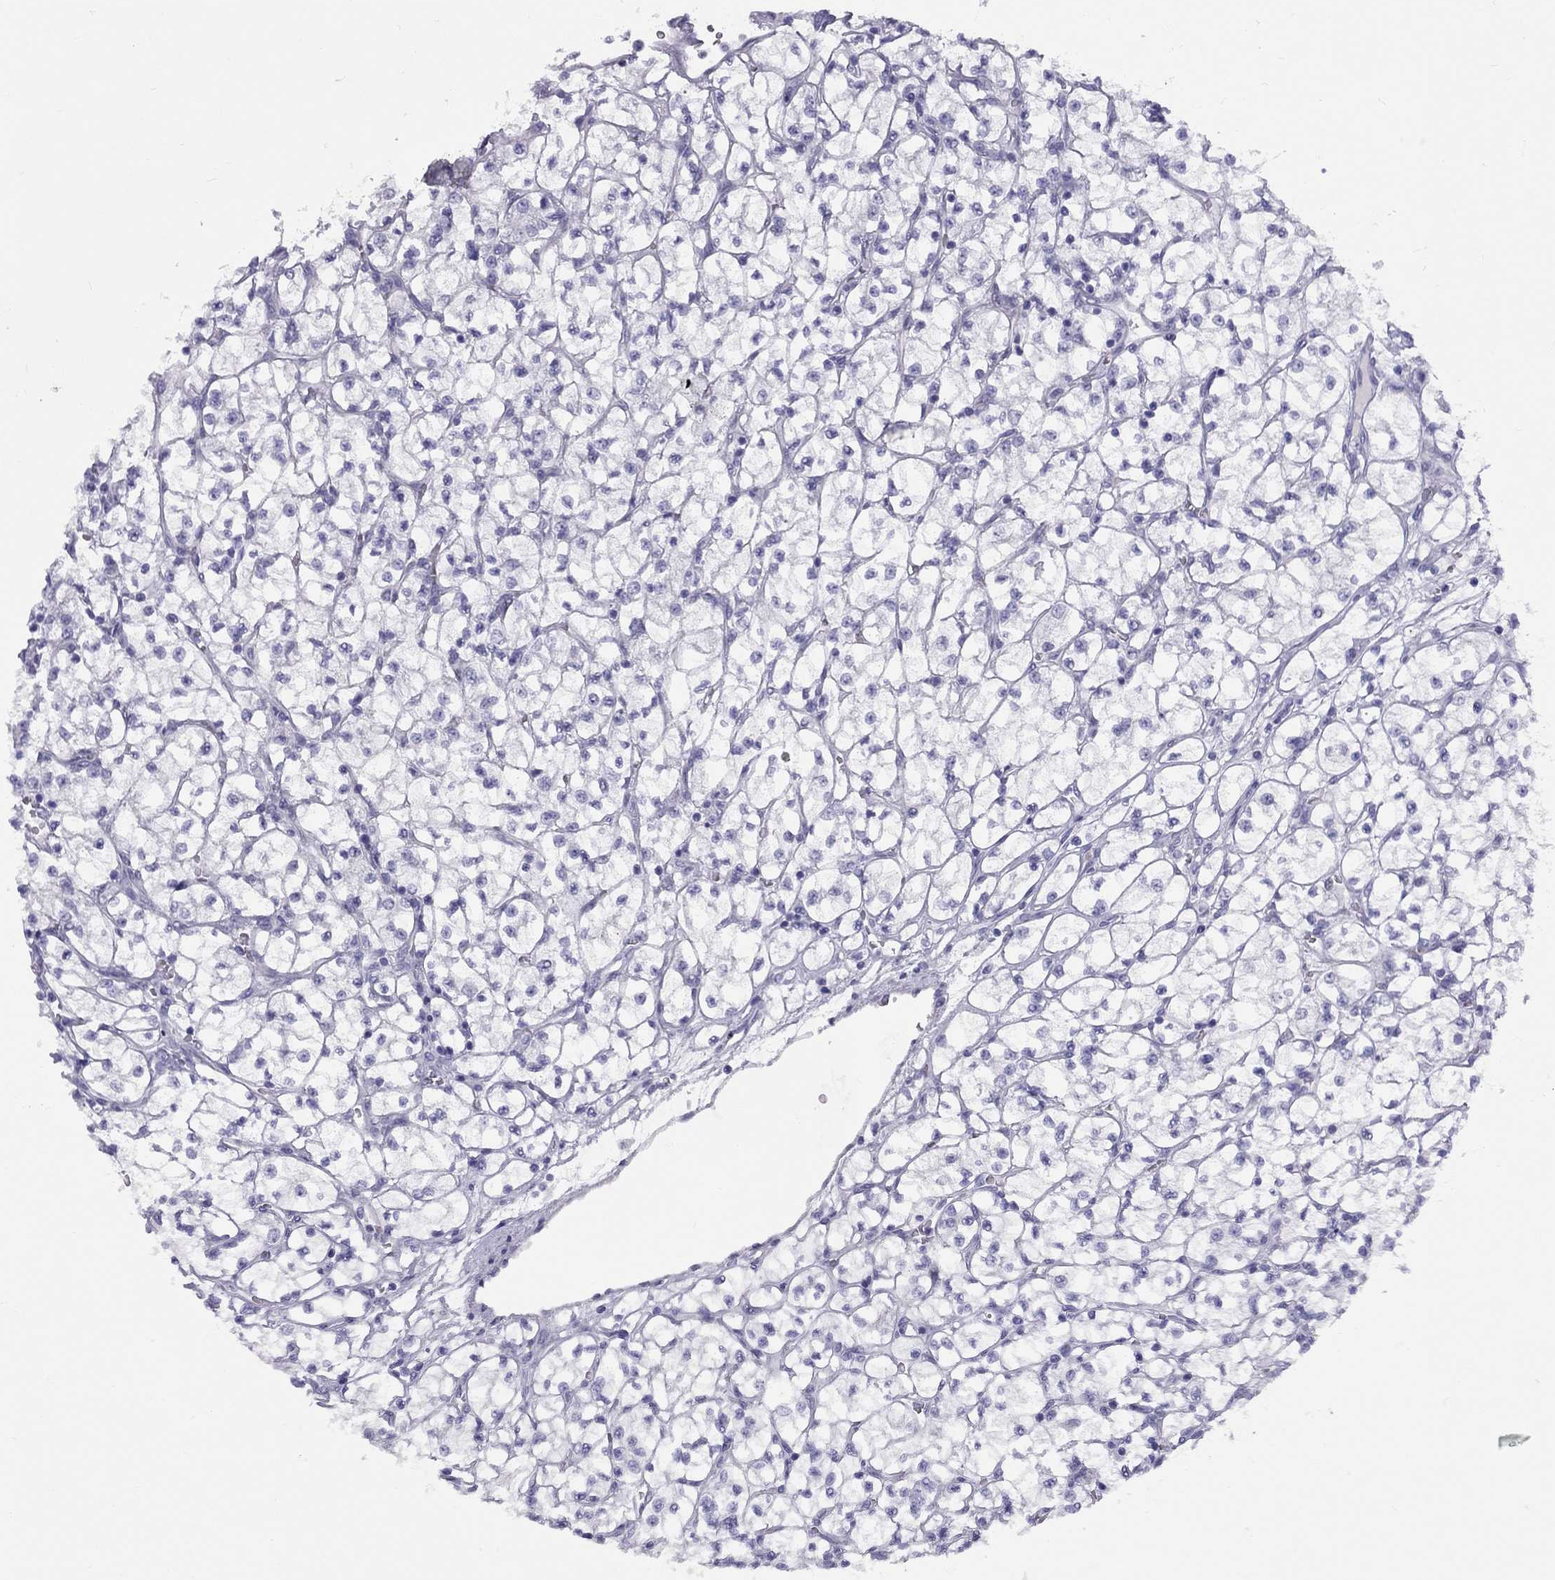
{"staining": {"intensity": "negative", "quantity": "none", "location": "none"}, "tissue": "renal cancer", "cell_type": "Tumor cells", "image_type": "cancer", "snomed": [{"axis": "morphology", "description": "Adenocarcinoma, NOS"}, {"axis": "topography", "description": "Kidney"}], "caption": "Immunohistochemistry (IHC) image of renal cancer (adenocarcinoma) stained for a protein (brown), which exhibits no expression in tumor cells.", "gene": "FSCN3", "patient": {"sex": "female", "age": 64}}